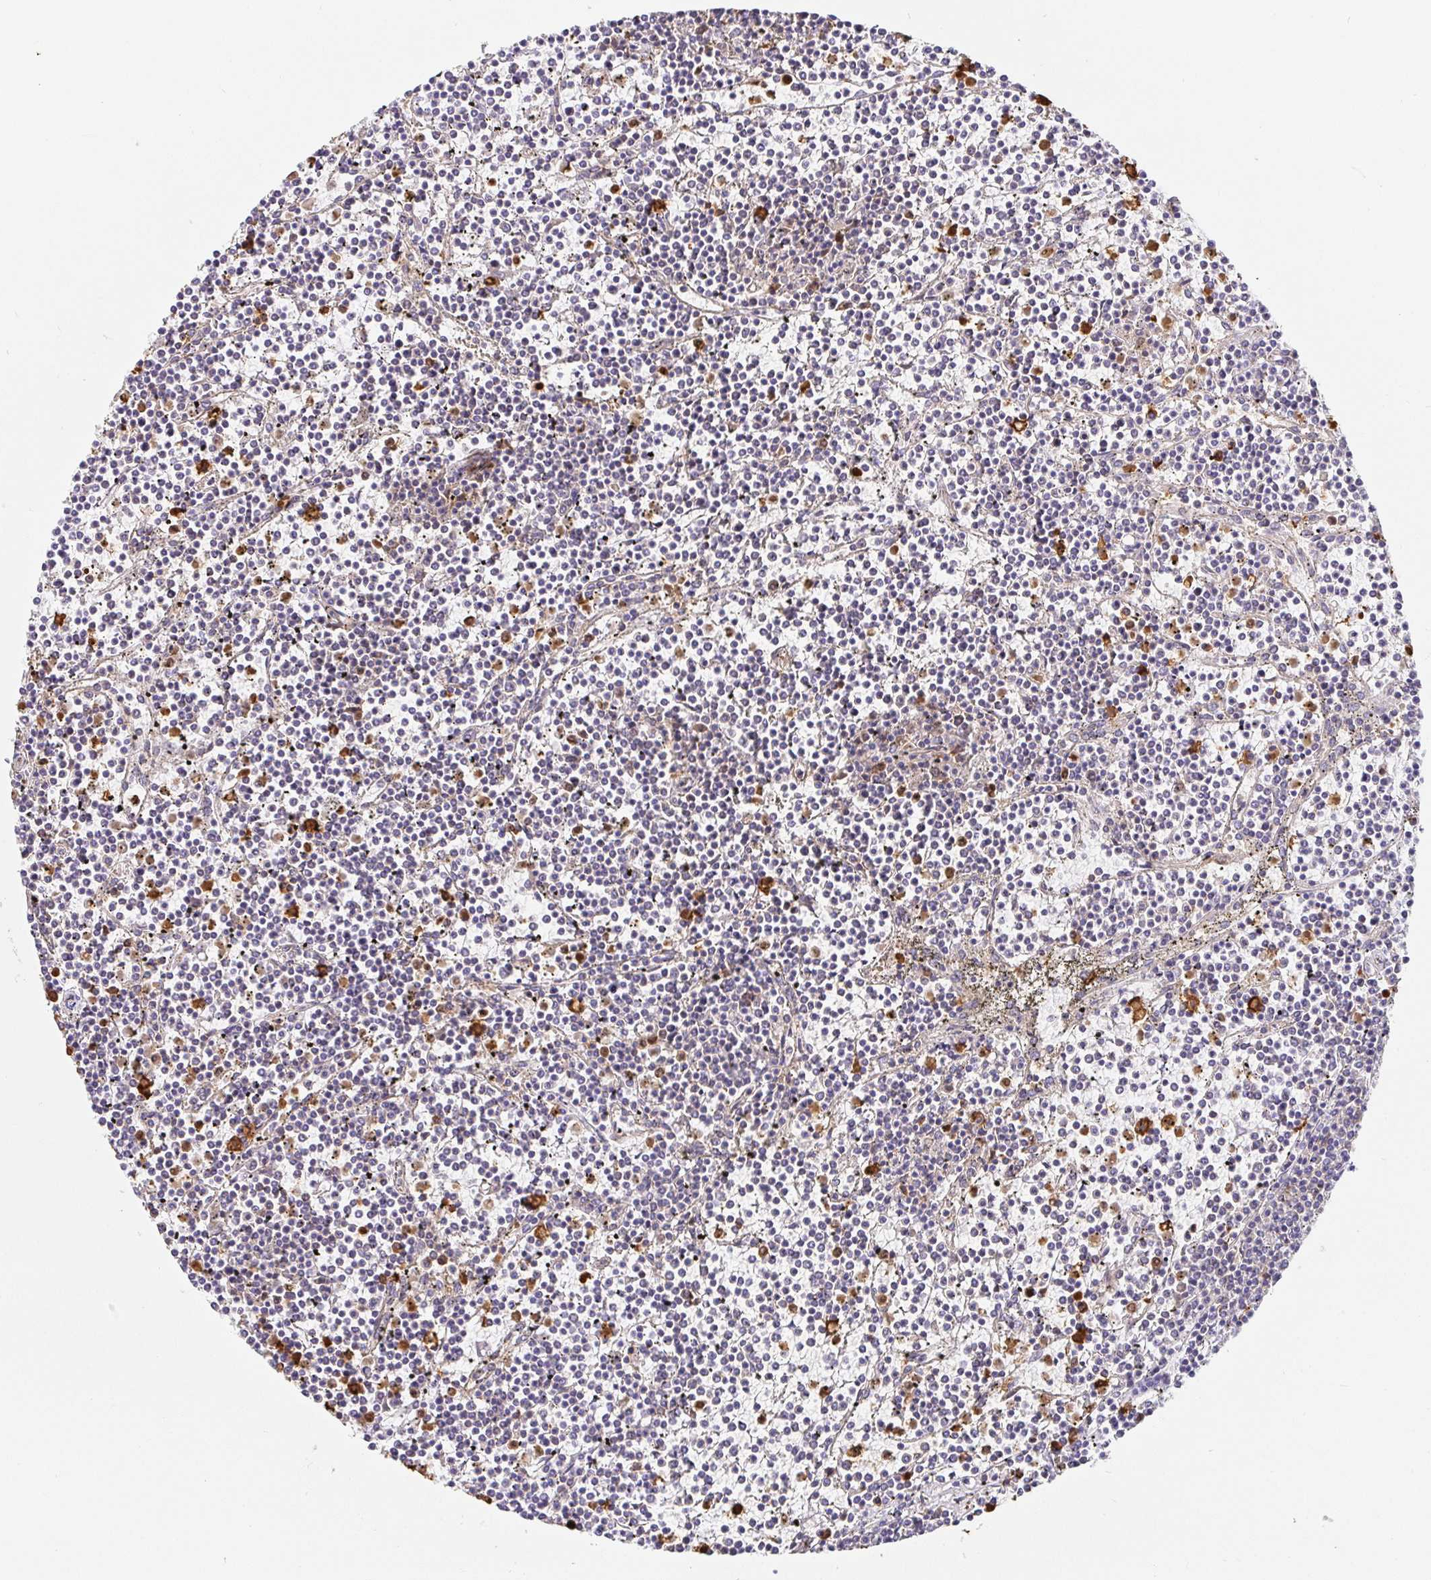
{"staining": {"intensity": "negative", "quantity": "none", "location": "none"}, "tissue": "lymphoma", "cell_type": "Tumor cells", "image_type": "cancer", "snomed": [{"axis": "morphology", "description": "Malignant lymphoma, non-Hodgkin's type, Low grade"}, {"axis": "topography", "description": "Spleen"}], "caption": "Immunohistochemical staining of human lymphoma demonstrates no significant expression in tumor cells.", "gene": "PDPK1", "patient": {"sex": "female", "age": 19}}